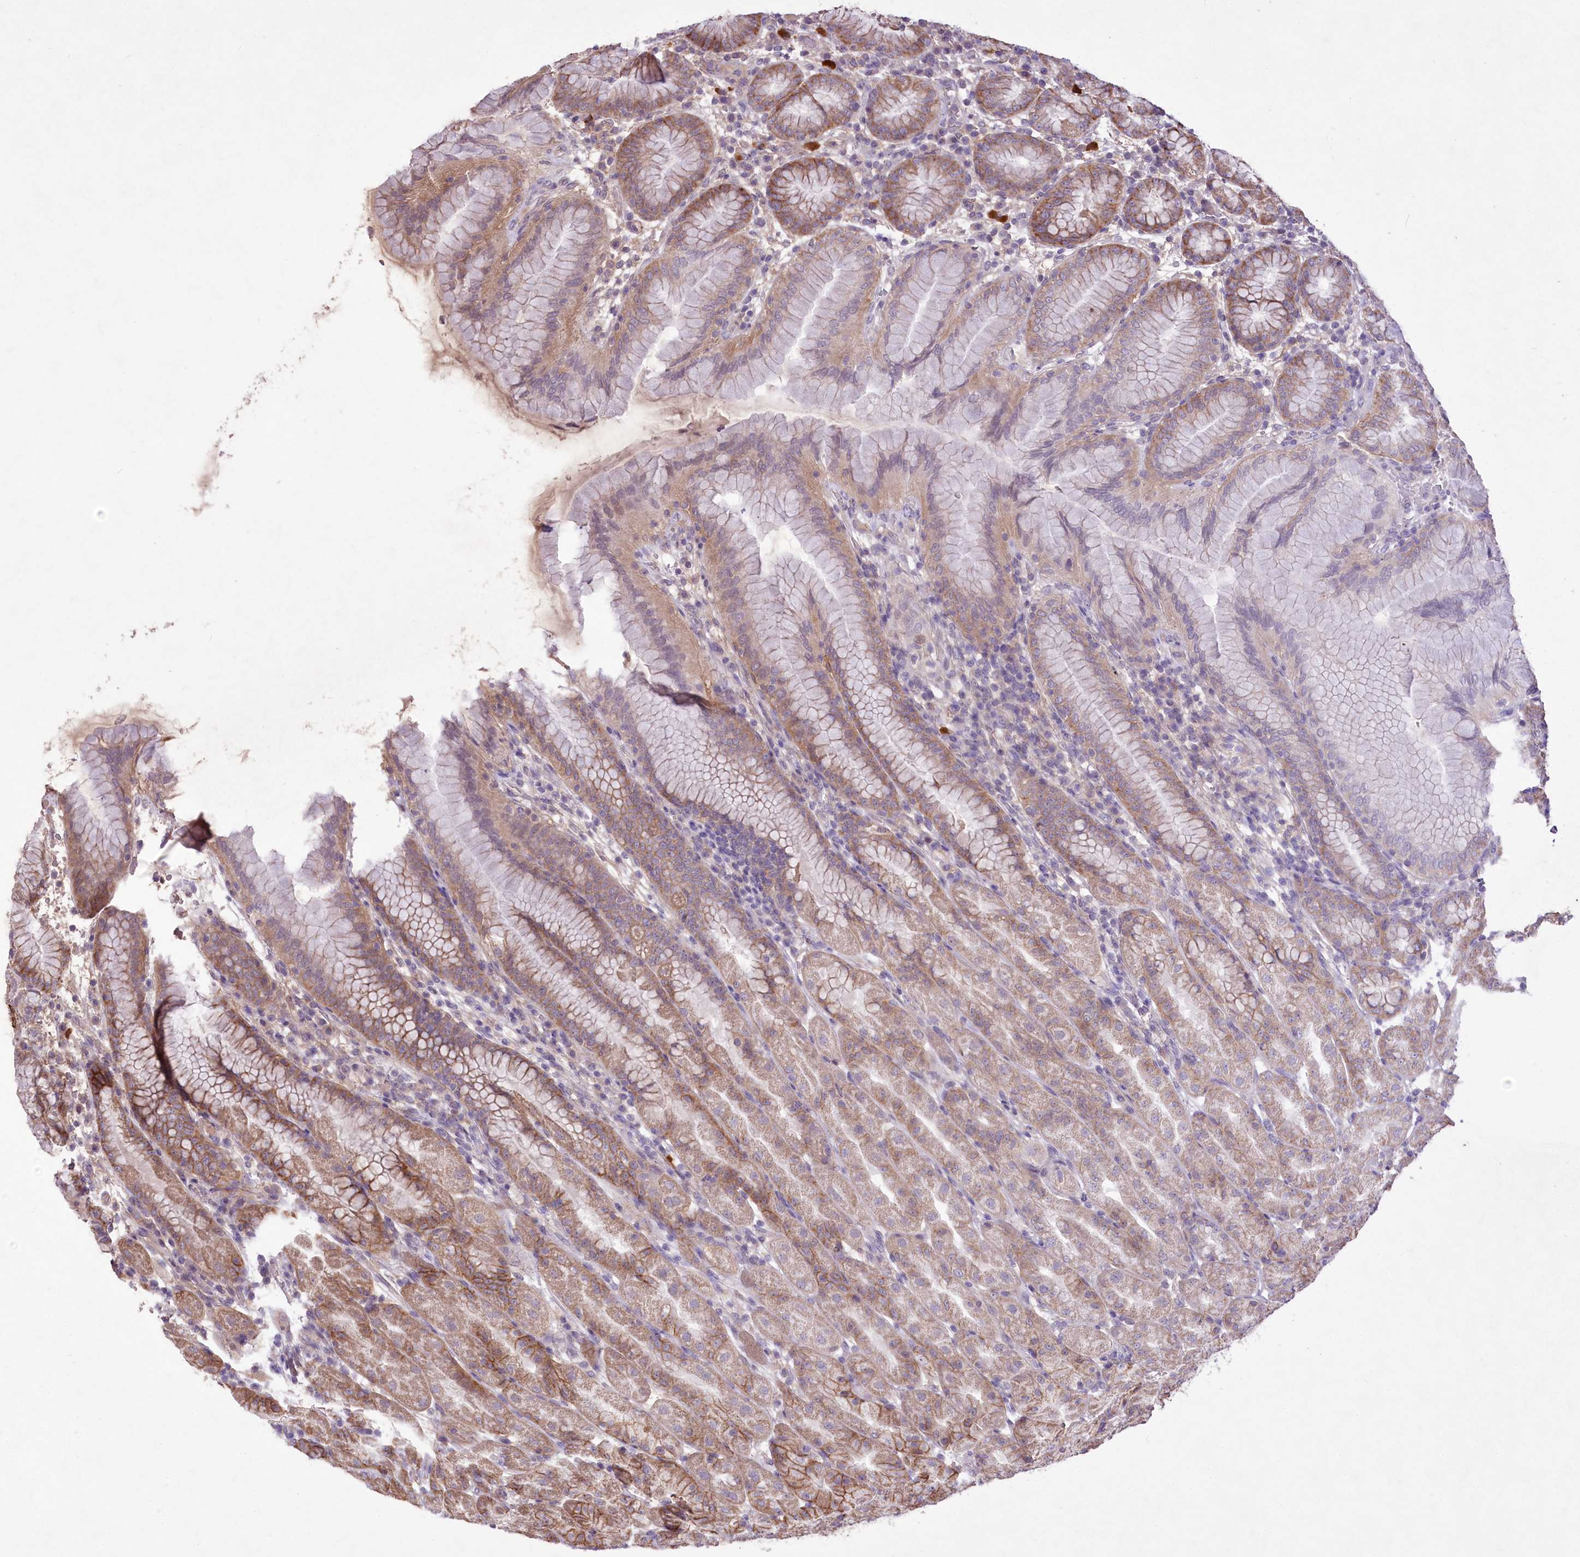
{"staining": {"intensity": "moderate", "quantity": "25%-75%", "location": "cytoplasmic/membranous"}, "tissue": "stomach", "cell_type": "Glandular cells", "image_type": "normal", "snomed": [{"axis": "morphology", "description": "Normal tissue, NOS"}, {"axis": "topography", "description": "Stomach"}], "caption": "Protein staining shows moderate cytoplasmic/membranous positivity in approximately 25%-75% of glandular cells in benign stomach.", "gene": "ENPP1", "patient": {"sex": "female", "age": 79}}